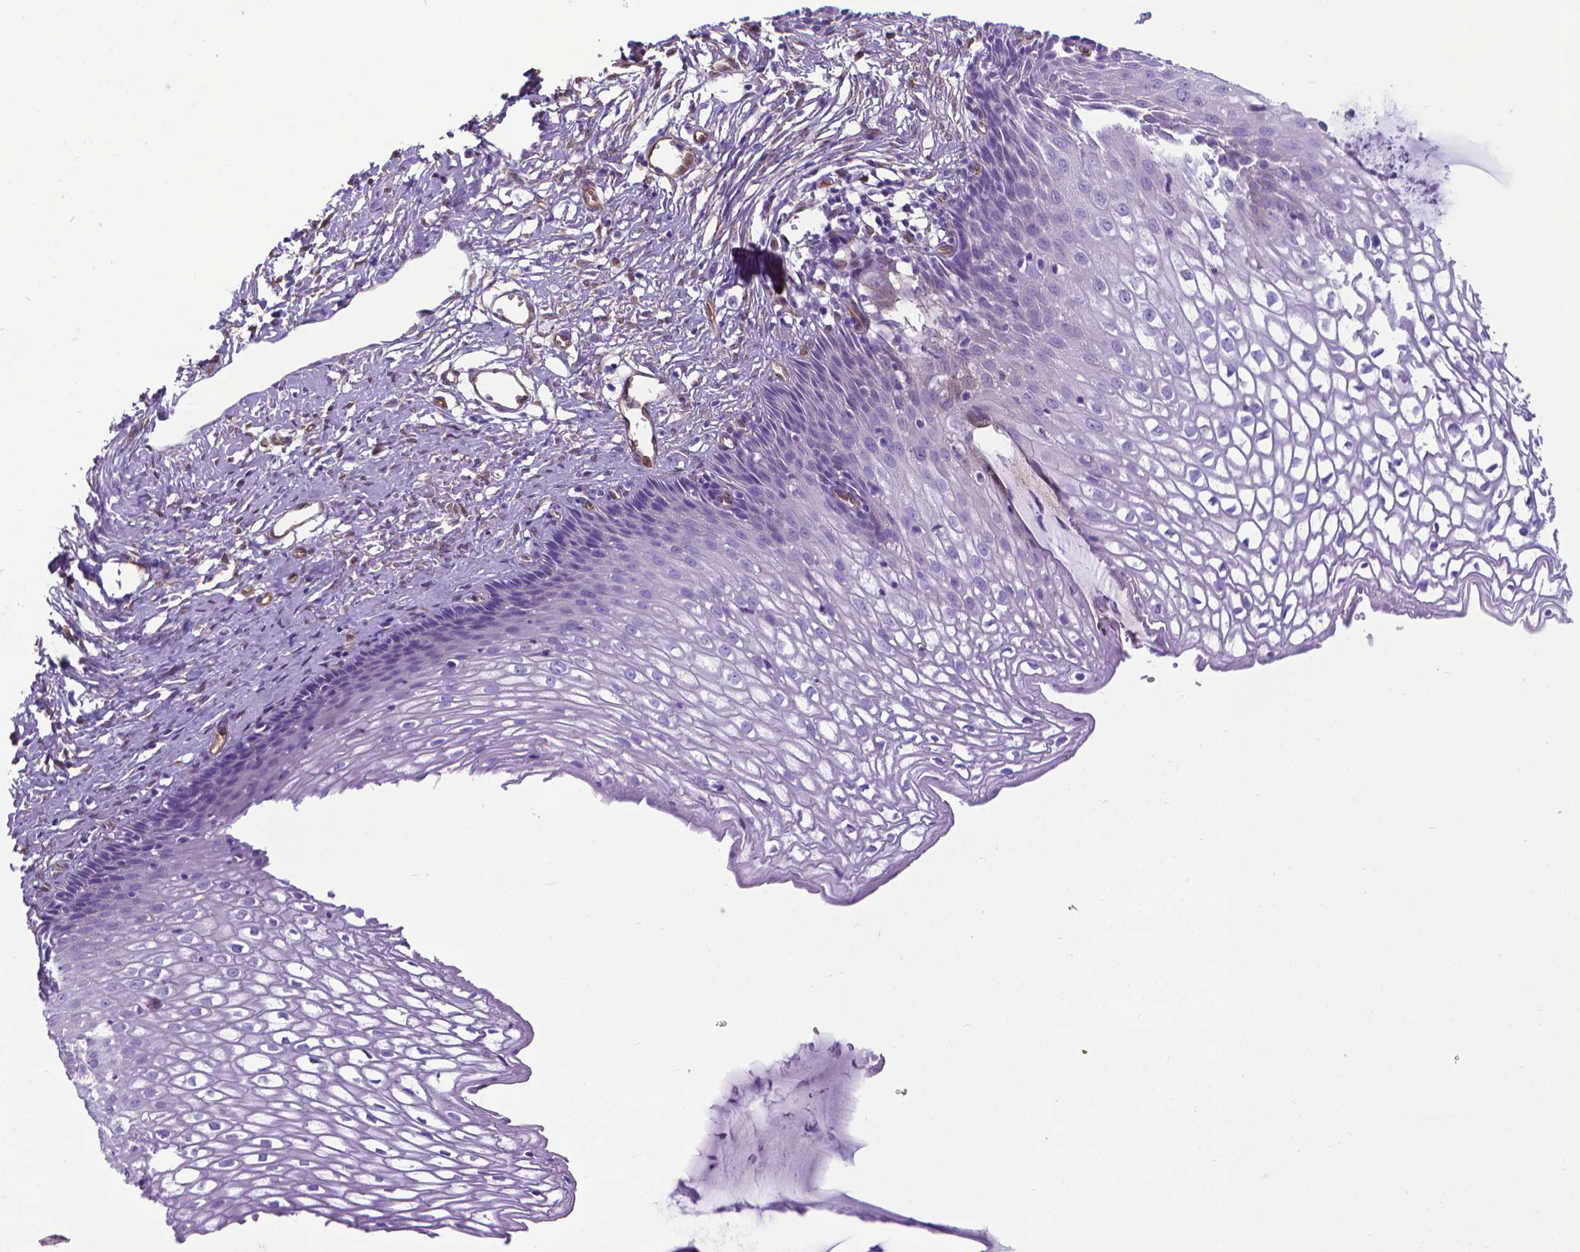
{"staining": {"intensity": "negative", "quantity": "none", "location": "none"}, "tissue": "cervix", "cell_type": "Glandular cells", "image_type": "normal", "snomed": [{"axis": "morphology", "description": "Normal tissue, NOS"}, {"axis": "topography", "description": "Cervix"}], "caption": "An IHC micrograph of benign cervix is shown. There is no staining in glandular cells of cervix.", "gene": "CLIC4", "patient": {"sex": "female", "age": 40}}